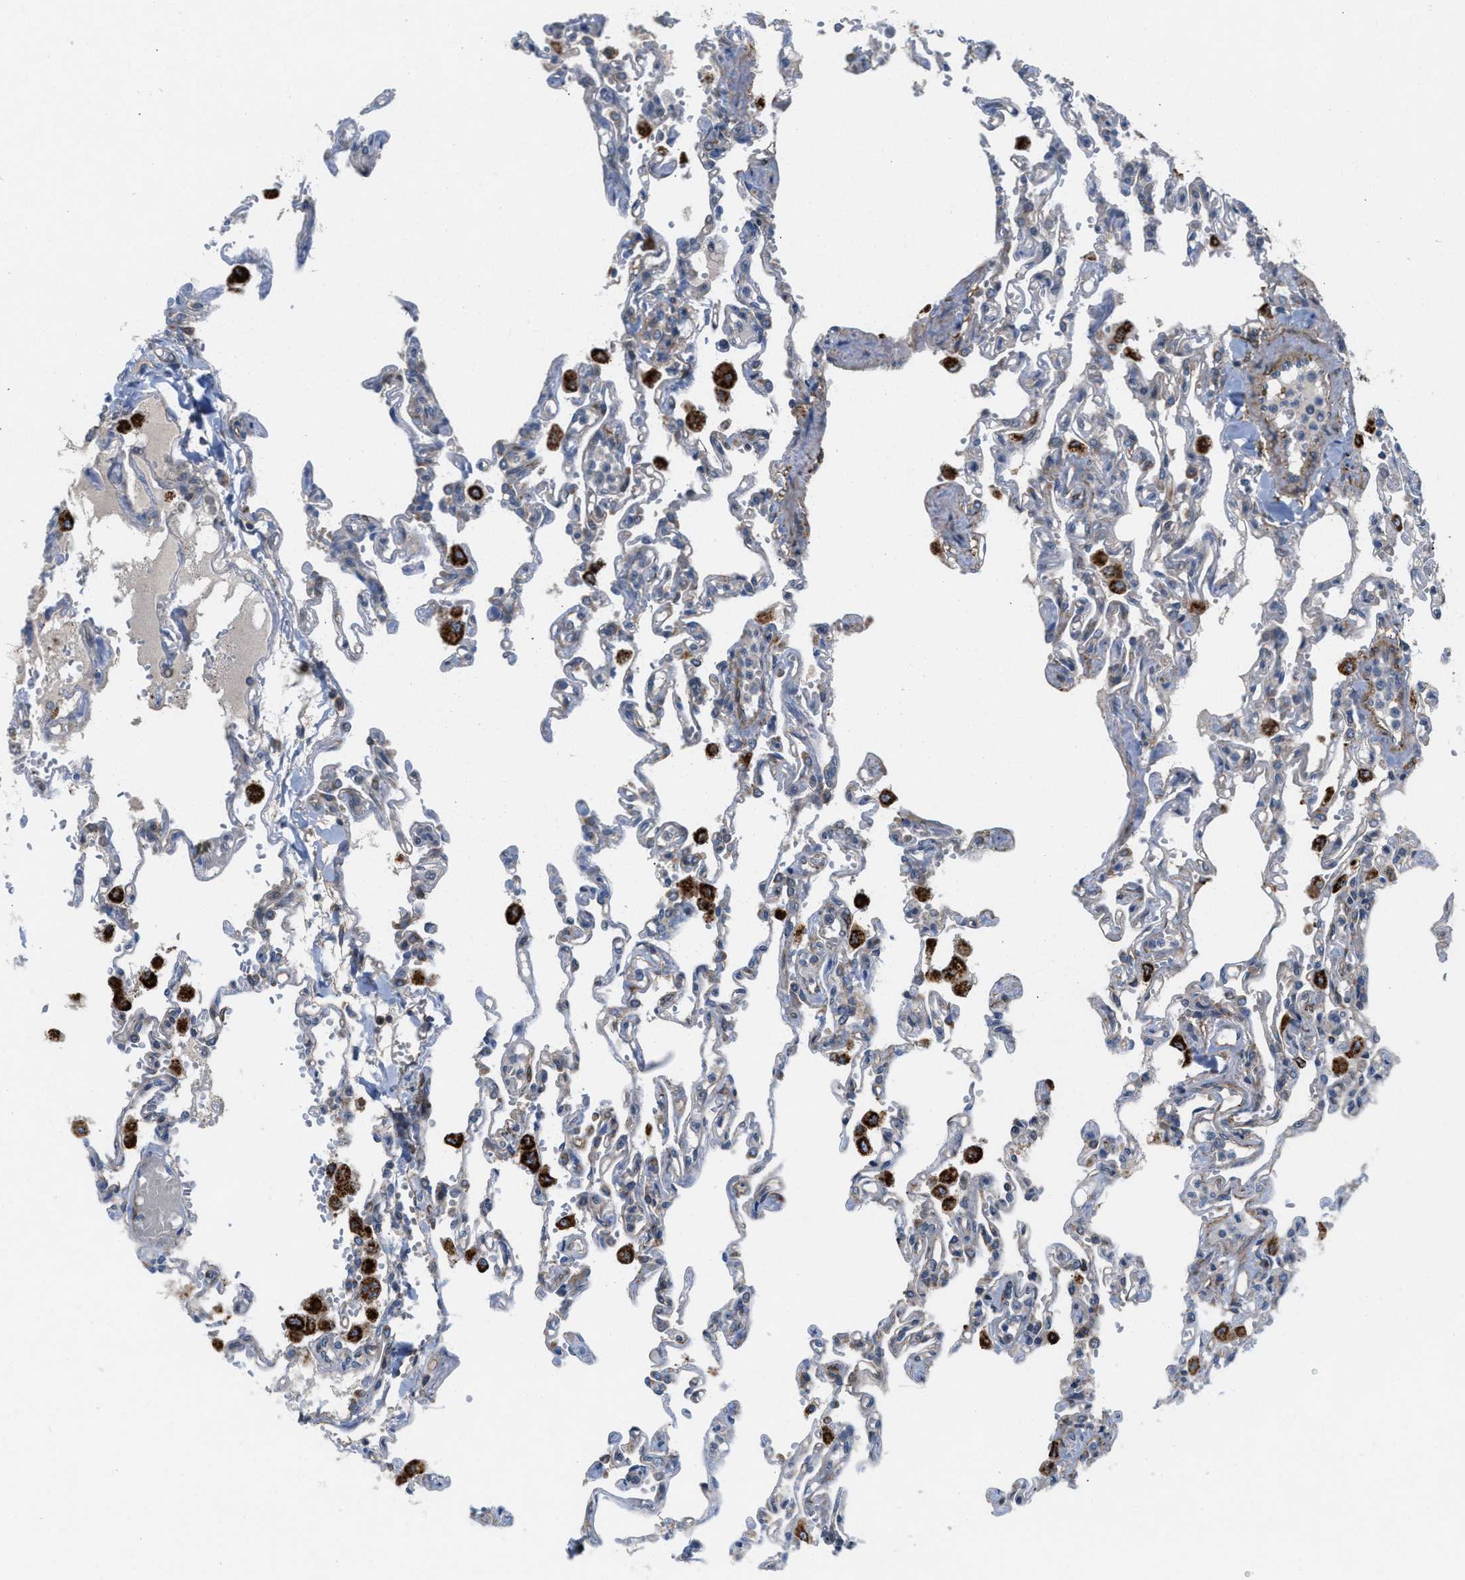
{"staining": {"intensity": "weak", "quantity": "25%-75%", "location": "cytoplasmic/membranous"}, "tissue": "lung", "cell_type": "Alveolar cells", "image_type": "normal", "snomed": [{"axis": "morphology", "description": "Normal tissue, NOS"}, {"axis": "topography", "description": "Lung"}], "caption": "Approximately 25%-75% of alveolar cells in benign human lung exhibit weak cytoplasmic/membranous protein positivity as visualized by brown immunohistochemical staining.", "gene": "CYB5D1", "patient": {"sex": "male", "age": 21}}